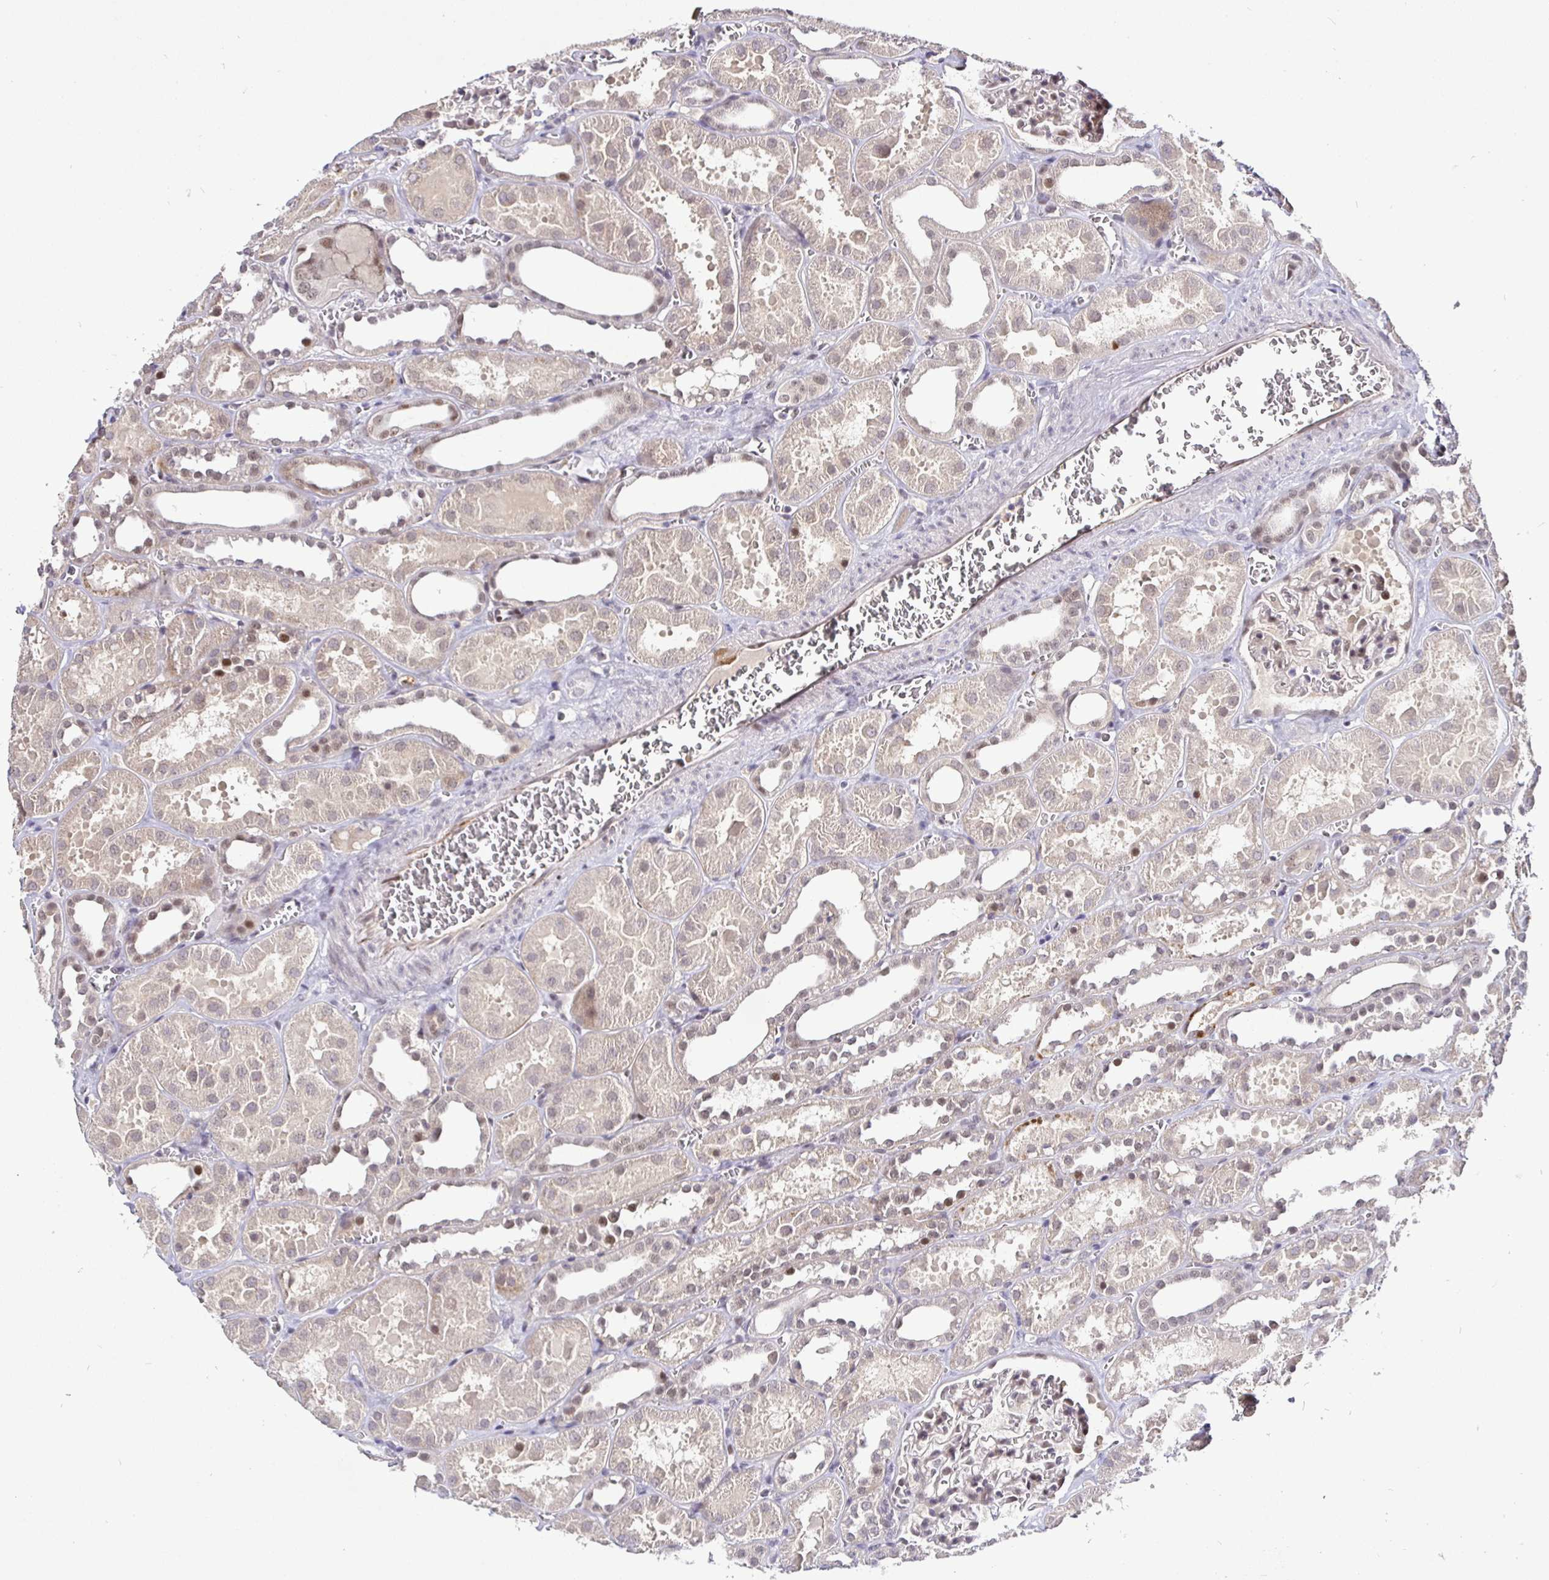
{"staining": {"intensity": "moderate", "quantity": "<25%", "location": "nuclear"}, "tissue": "kidney", "cell_type": "Cells in glomeruli", "image_type": "normal", "snomed": [{"axis": "morphology", "description": "Normal tissue, NOS"}, {"axis": "topography", "description": "Kidney"}], "caption": "Protein staining by immunohistochemistry shows moderate nuclear expression in about <25% of cells in glomeruli in unremarkable kidney. The staining is performed using DAB brown chromogen to label protein expression. The nuclei are counter-stained blue using hematoxylin.", "gene": "NUP188", "patient": {"sex": "female", "age": 41}}